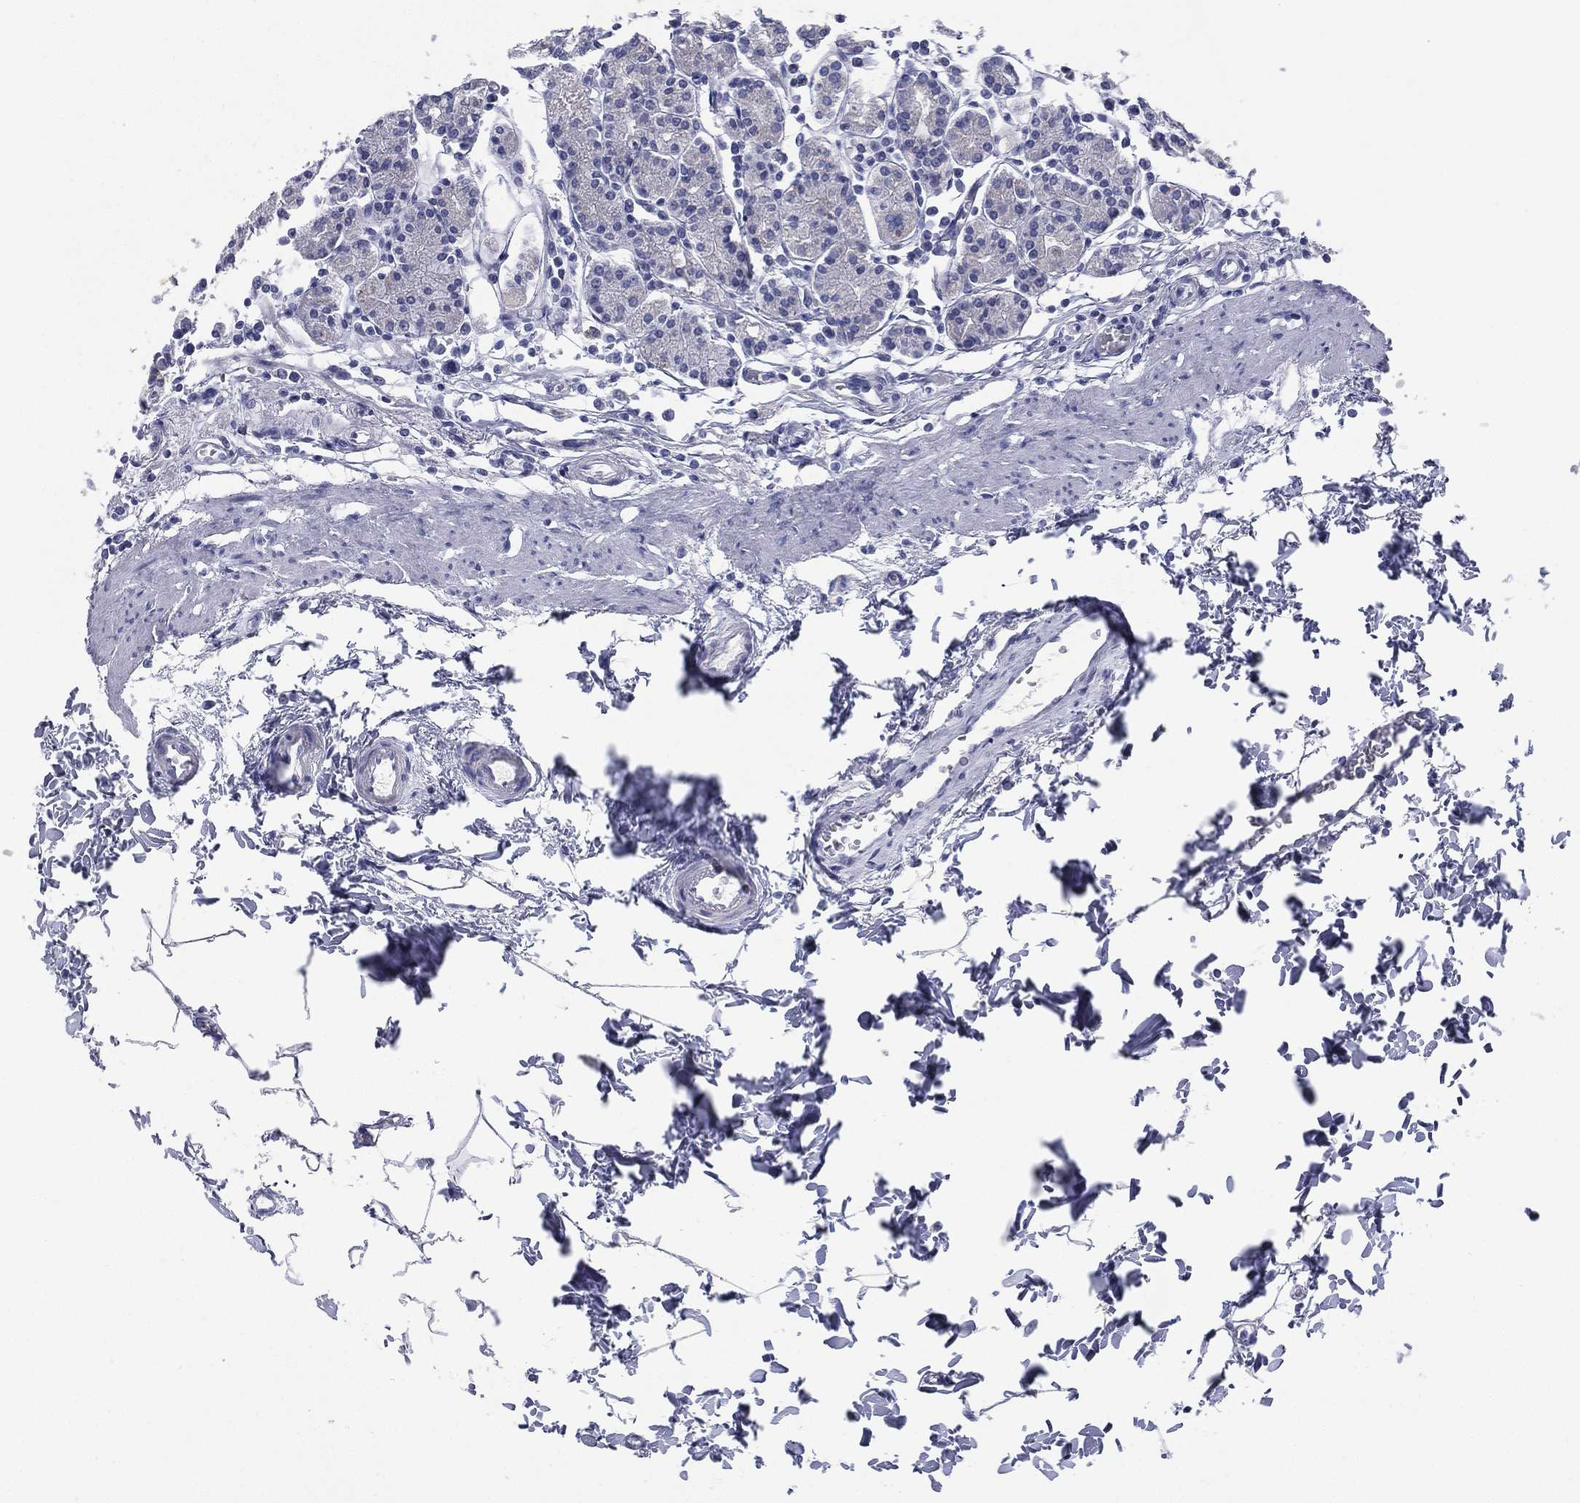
{"staining": {"intensity": "negative", "quantity": "none", "location": "none"}, "tissue": "stomach", "cell_type": "Glandular cells", "image_type": "normal", "snomed": [{"axis": "morphology", "description": "Normal tissue, NOS"}, {"axis": "topography", "description": "Stomach, upper"}, {"axis": "topography", "description": "Stomach"}], "caption": "Immunohistochemical staining of normal stomach exhibits no significant expression in glandular cells.", "gene": "FCER2", "patient": {"sex": "male", "age": 62}}